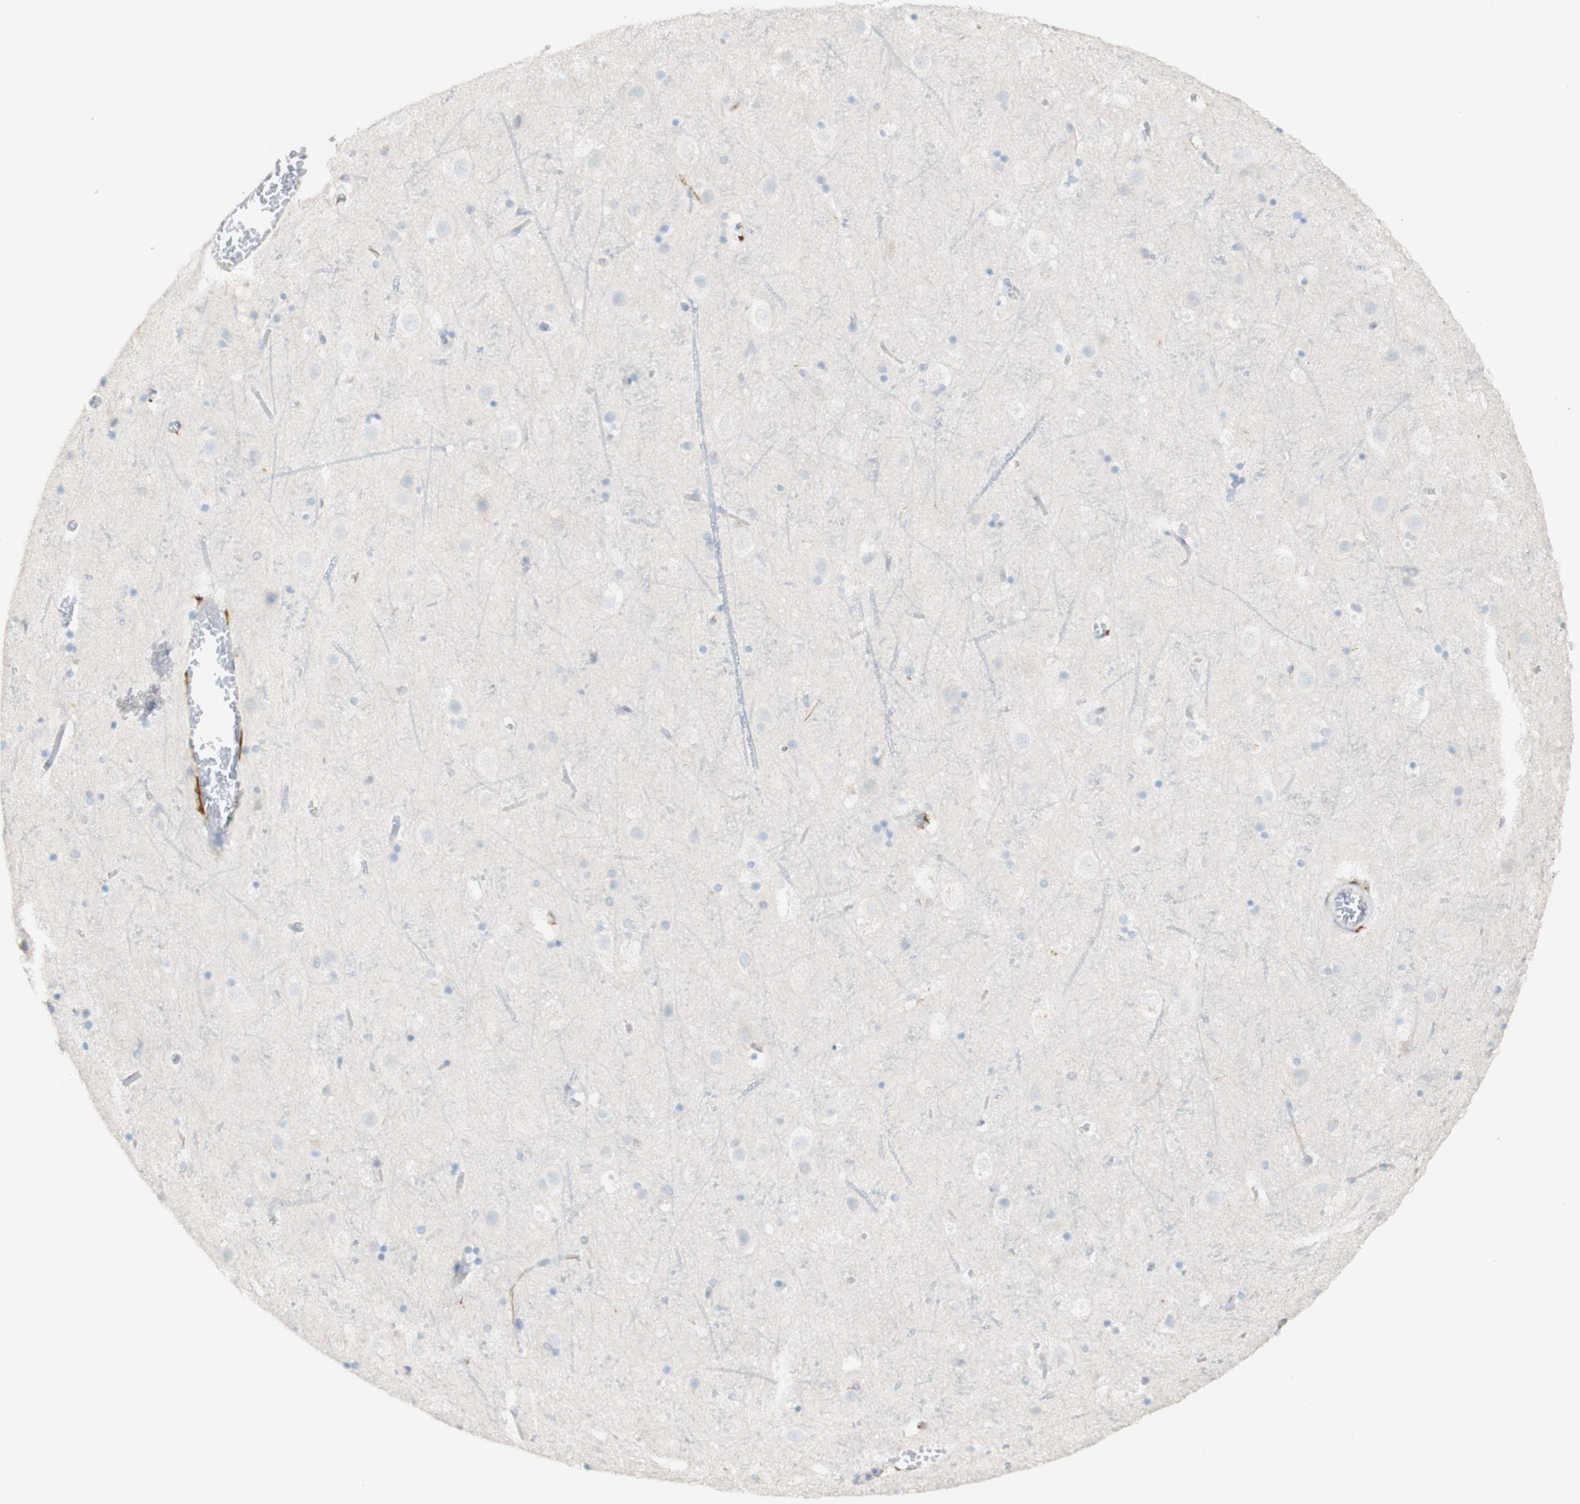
{"staining": {"intensity": "negative", "quantity": "none", "location": "none"}, "tissue": "cerebral cortex", "cell_type": "Endothelial cells", "image_type": "normal", "snomed": [{"axis": "morphology", "description": "Normal tissue, NOS"}, {"axis": "topography", "description": "Cerebral cortex"}], "caption": "Immunohistochemistry micrograph of benign human cerebral cortex stained for a protein (brown), which demonstrates no staining in endothelial cells.", "gene": "FCGRT", "patient": {"sex": "male", "age": 45}}